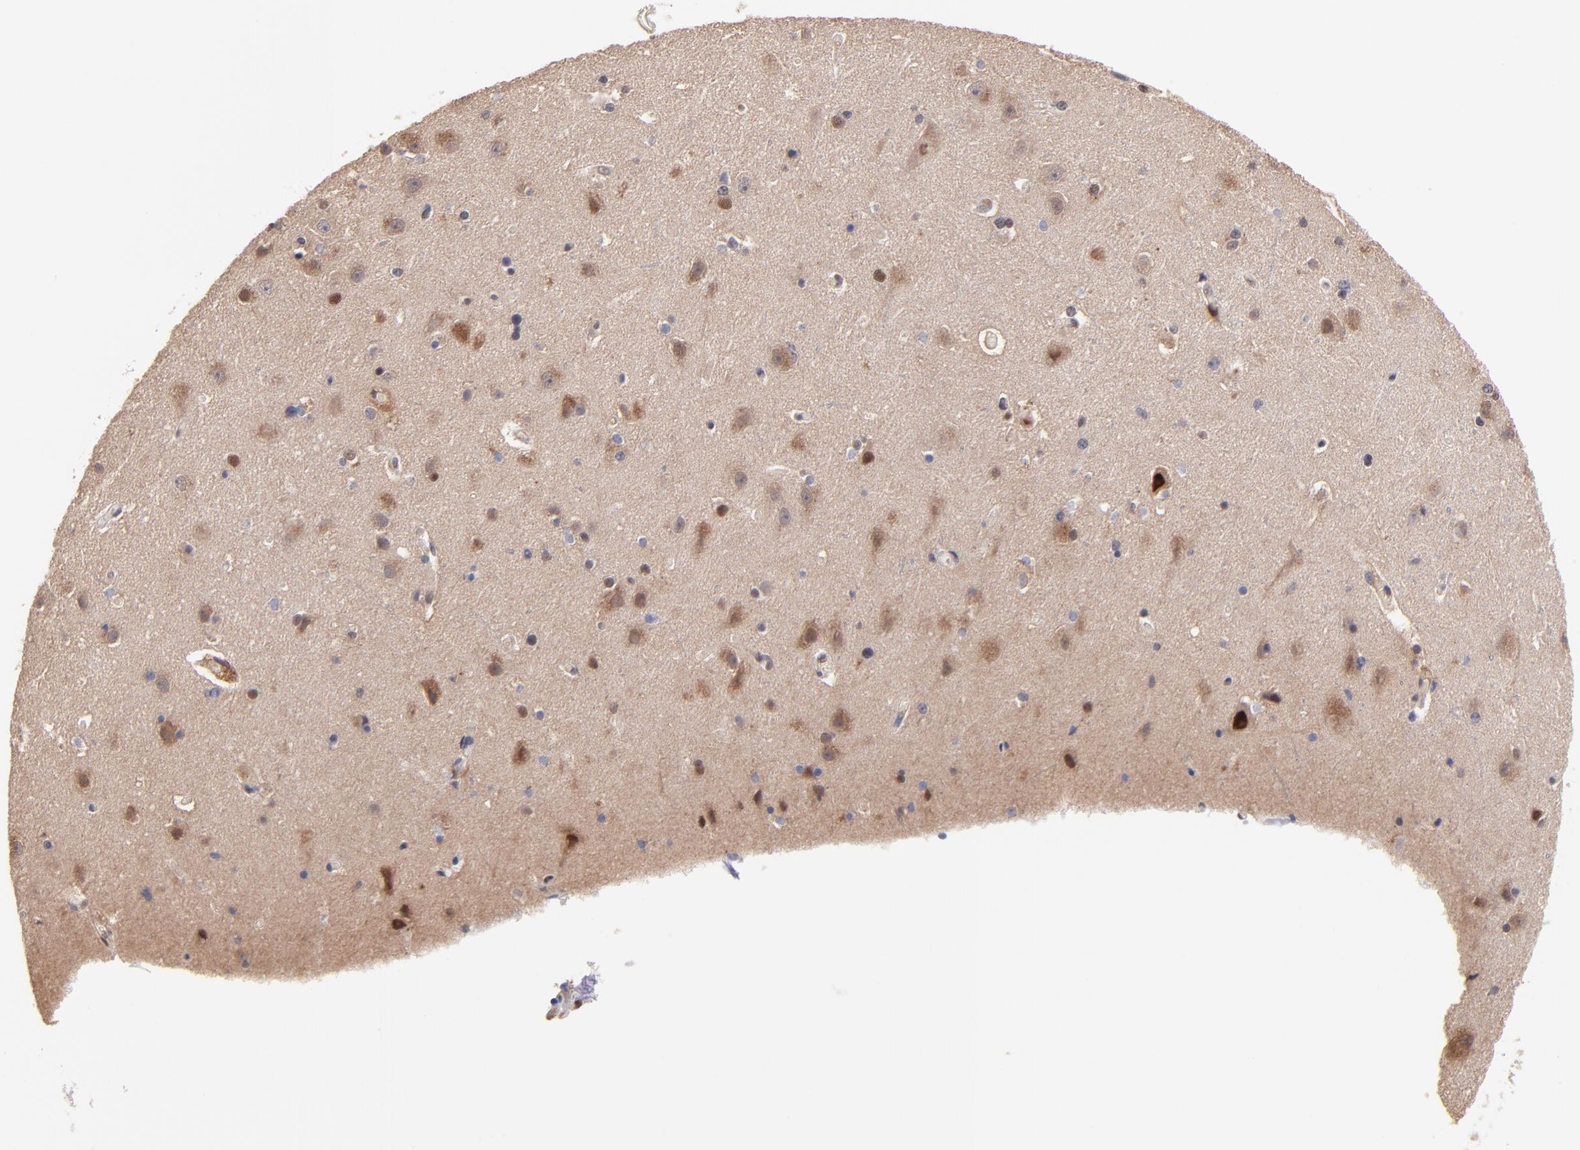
{"staining": {"intensity": "weak", "quantity": "<25%", "location": "cytoplasmic/membranous,nuclear"}, "tissue": "caudate", "cell_type": "Glial cells", "image_type": "normal", "snomed": [{"axis": "morphology", "description": "Normal tissue, NOS"}, {"axis": "topography", "description": "Lateral ventricle wall"}], "caption": "This is a photomicrograph of IHC staining of normal caudate, which shows no expression in glial cells. (DAB immunohistochemistry (IHC), high magnification).", "gene": "PSMA6", "patient": {"sex": "female", "age": 54}}